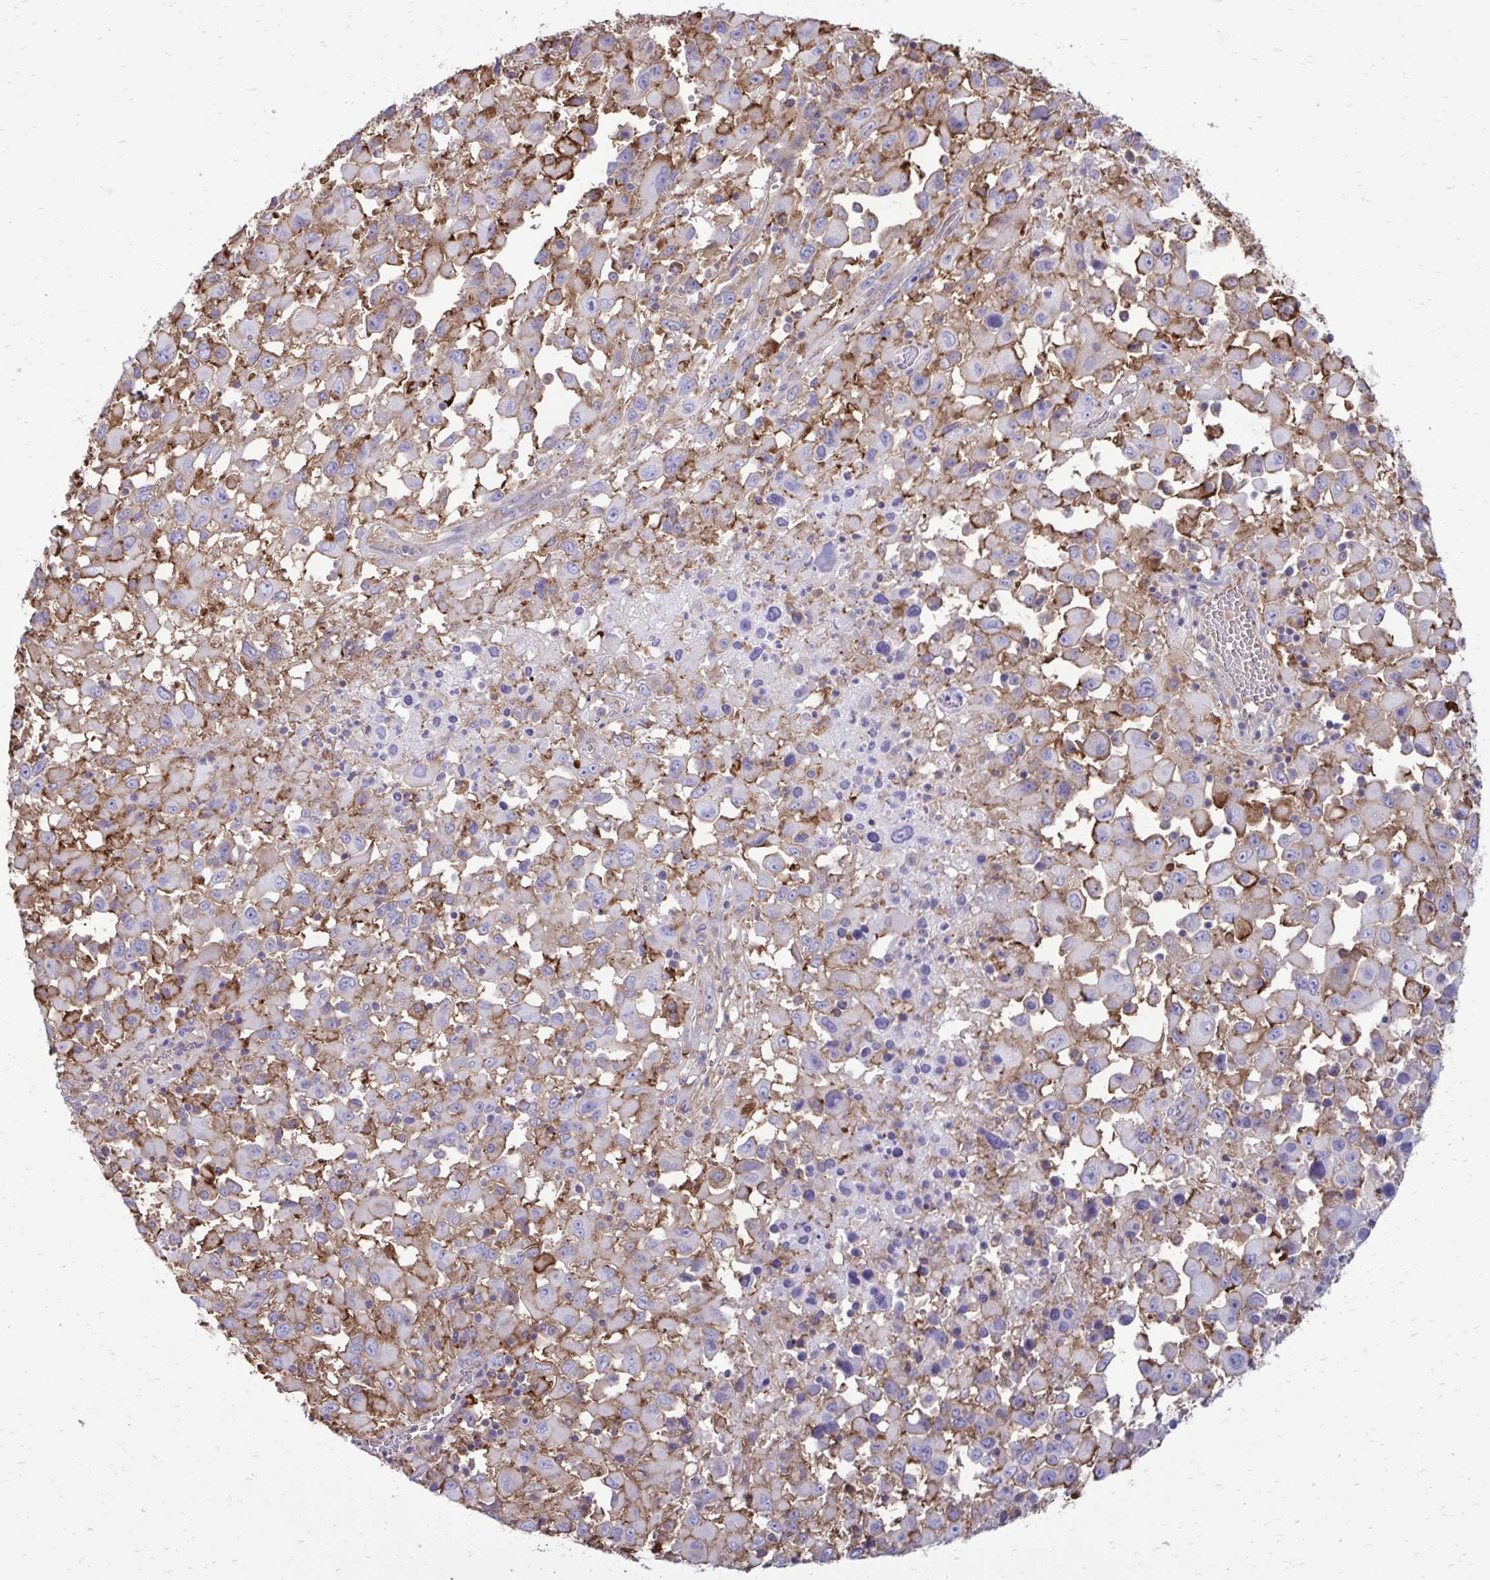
{"staining": {"intensity": "negative", "quantity": "none", "location": "none"}, "tissue": "melanoma", "cell_type": "Tumor cells", "image_type": "cancer", "snomed": [{"axis": "morphology", "description": "Malignant melanoma, Metastatic site"}, {"axis": "topography", "description": "Soft tissue"}], "caption": "IHC micrograph of neoplastic tissue: melanoma stained with DAB reveals no significant protein positivity in tumor cells.", "gene": "CLTA", "patient": {"sex": "male", "age": 50}}